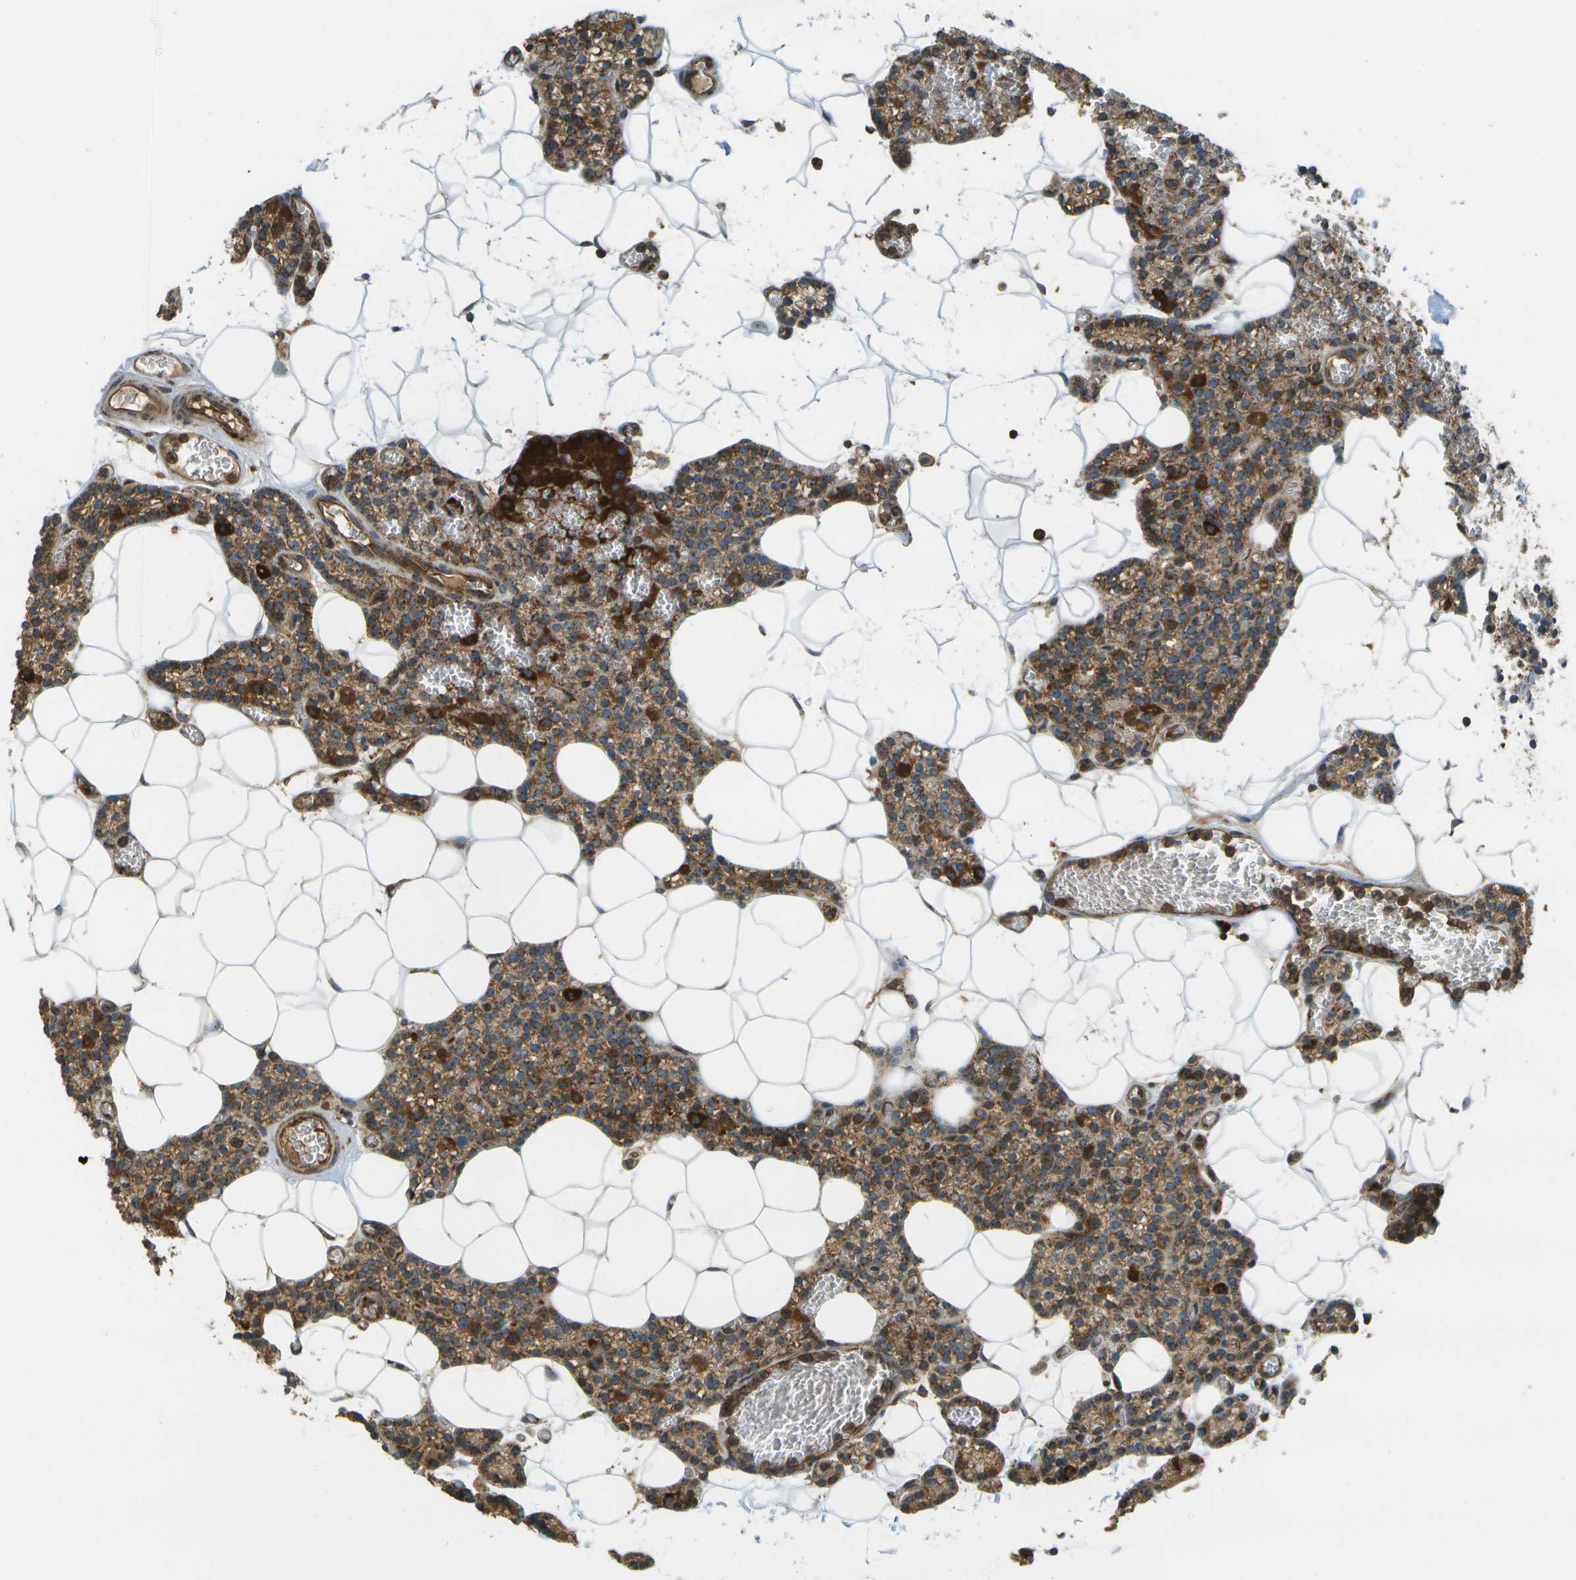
{"staining": {"intensity": "moderate", "quantity": ">75%", "location": "cytoplasmic/membranous"}, "tissue": "parathyroid gland", "cell_type": "Glandular cells", "image_type": "normal", "snomed": [{"axis": "morphology", "description": "Normal tissue, NOS"}, {"axis": "morphology", "description": "Adenoma, NOS"}, {"axis": "topography", "description": "Parathyroid gland"}], "caption": "Immunohistochemical staining of unremarkable parathyroid gland shows moderate cytoplasmic/membranous protein expression in approximately >75% of glandular cells. (DAB (3,3'-diaminobenzidine) IHC with brightfield microscopy, high magnification).", "gene": "LRP12", "patient": {"sex": "female", "age": 58}}